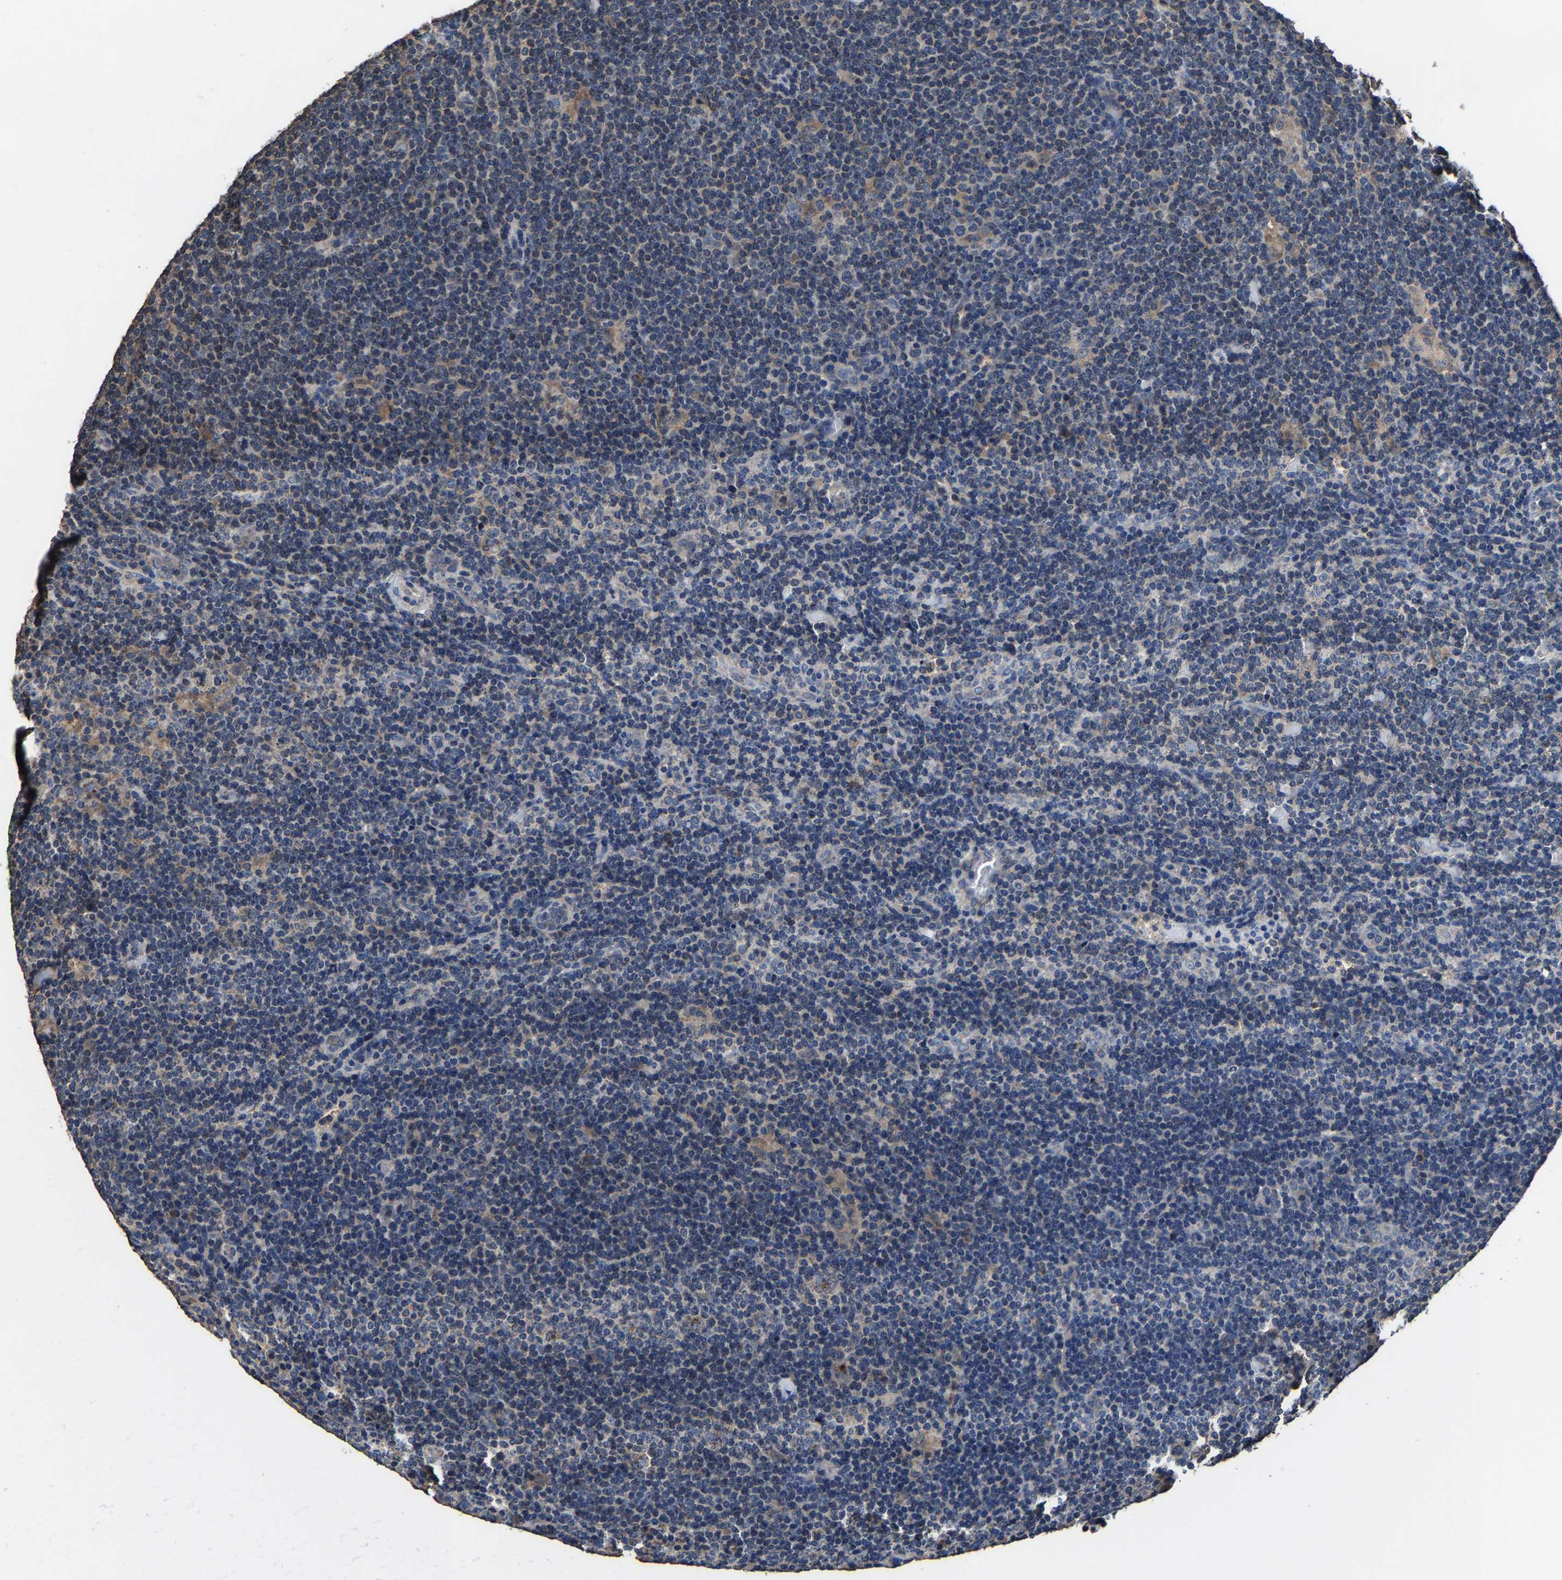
{"staining": {"intensity": "negative", "quantity": "none", "location": "none"}, "tissue": "lymphoma", "cell_type": "Tumor cells", "image_type": "cancer", "snomed": [{"axis": "morphology", "description": "Hodgkin's disease, NOS"}, {"axis": "topography", "description": "Lymph node"}], "caption": "Immunohistochemistry of lymphoma exhibits no expression in tumor cells. The staining was performed using DAB to visualize the protein expression in brown, while the nuclei were stained in blue with hematoxylin (Magnification: 20x).", "gene": "EBAG9", "patient": {"sex": "female", "age": 57}}